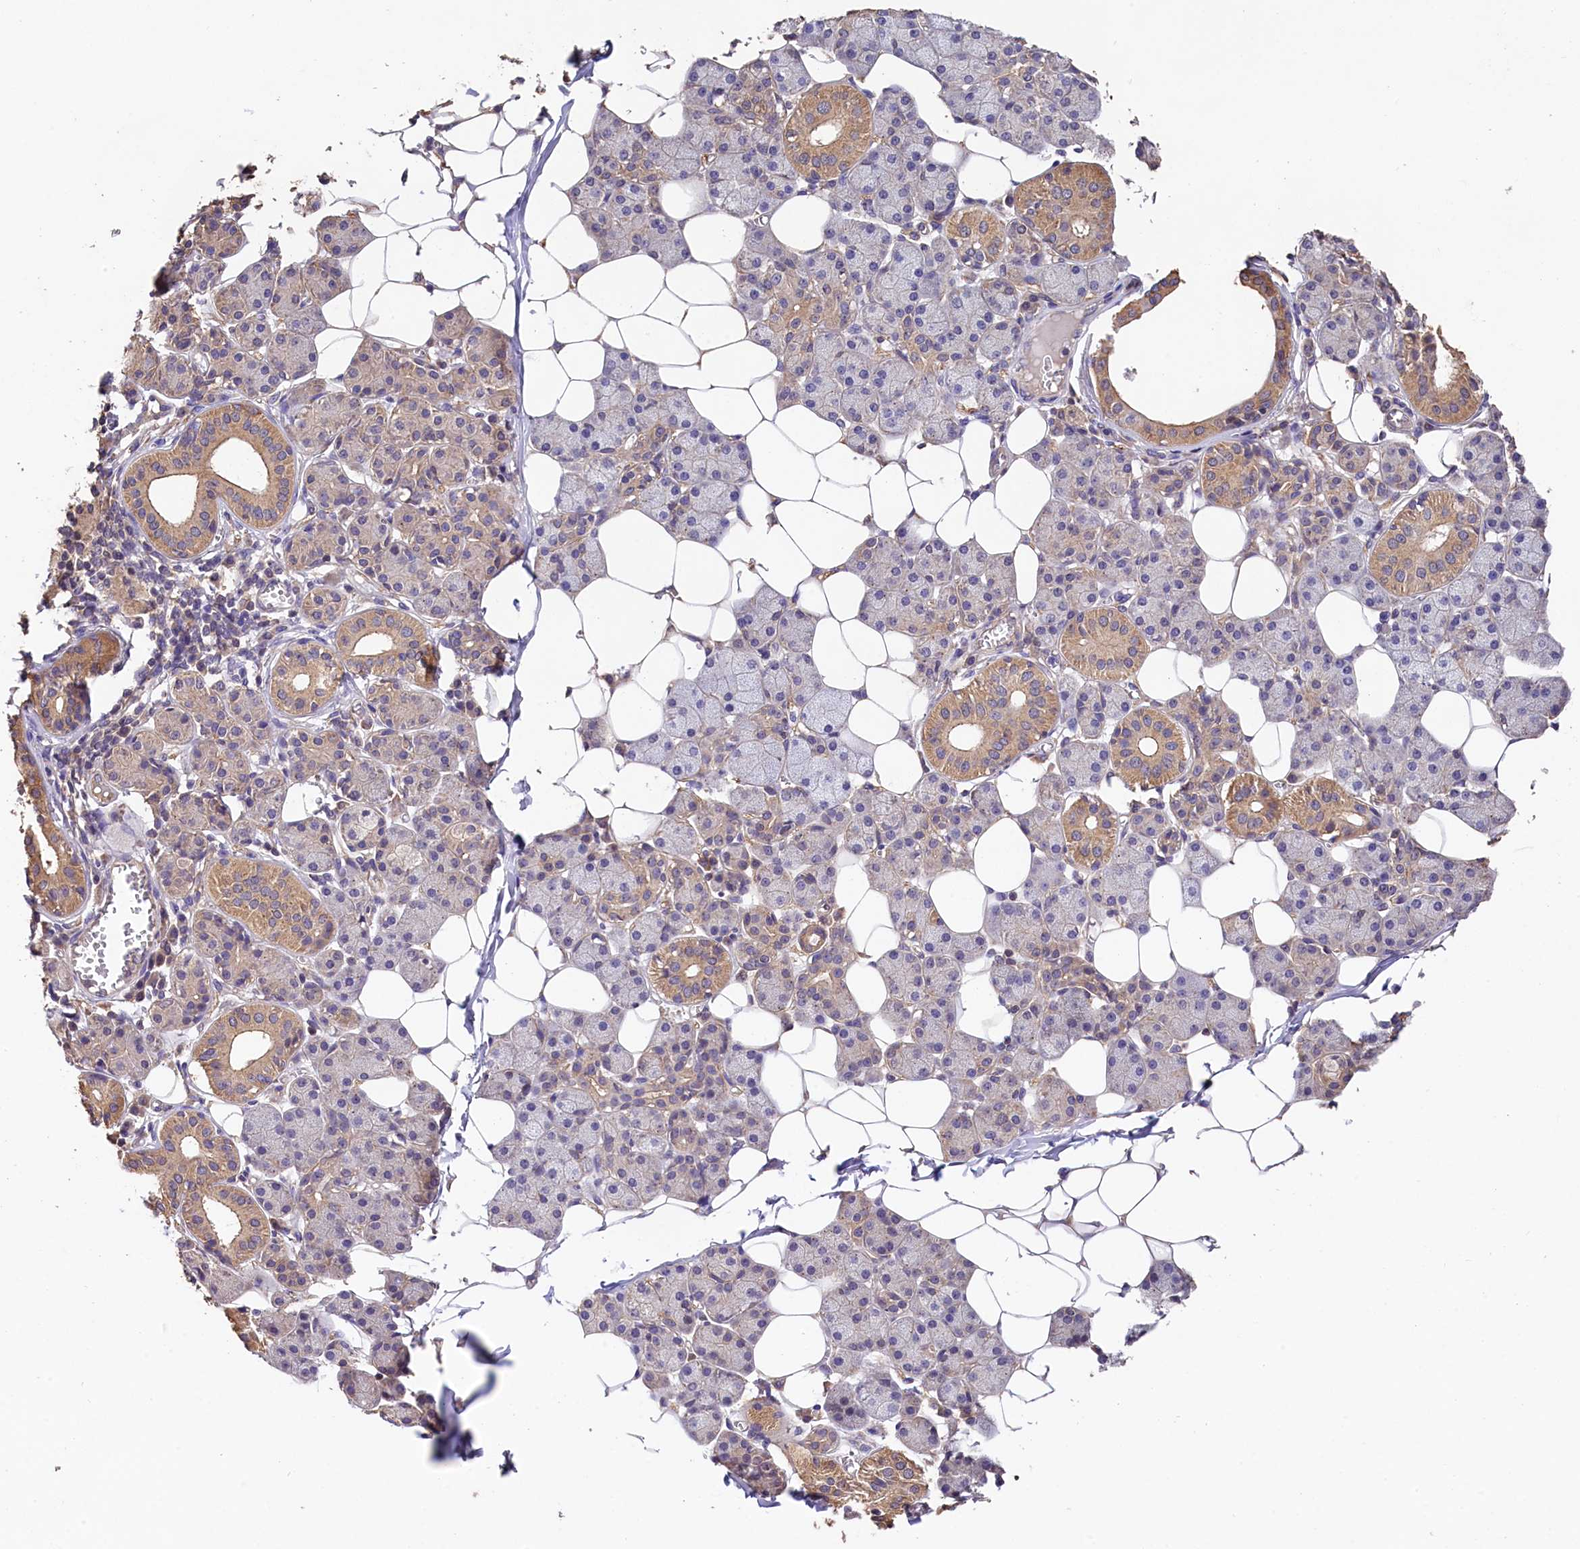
{"staining": {"intensity": "moderate", "quantity": "25%-75%", "location": "cytoplasmic/membranous"}, "tissue": "salivary gland", "cell_type": "Glandular cells", "image_type": "normal", "snomed": [{"axis": "morphology", "description": "Normal tissue, NOS"}, {"axis": "topography", "description": "Salivary gland"}], "caption": "This is an image of IHC staining of unremarkable salivary gland, which shows moderate positivity in the cytoplasmic/membranous of glandular cells.", "gene": "OAS3", "patient": {"sex": "female", "age": 33}}